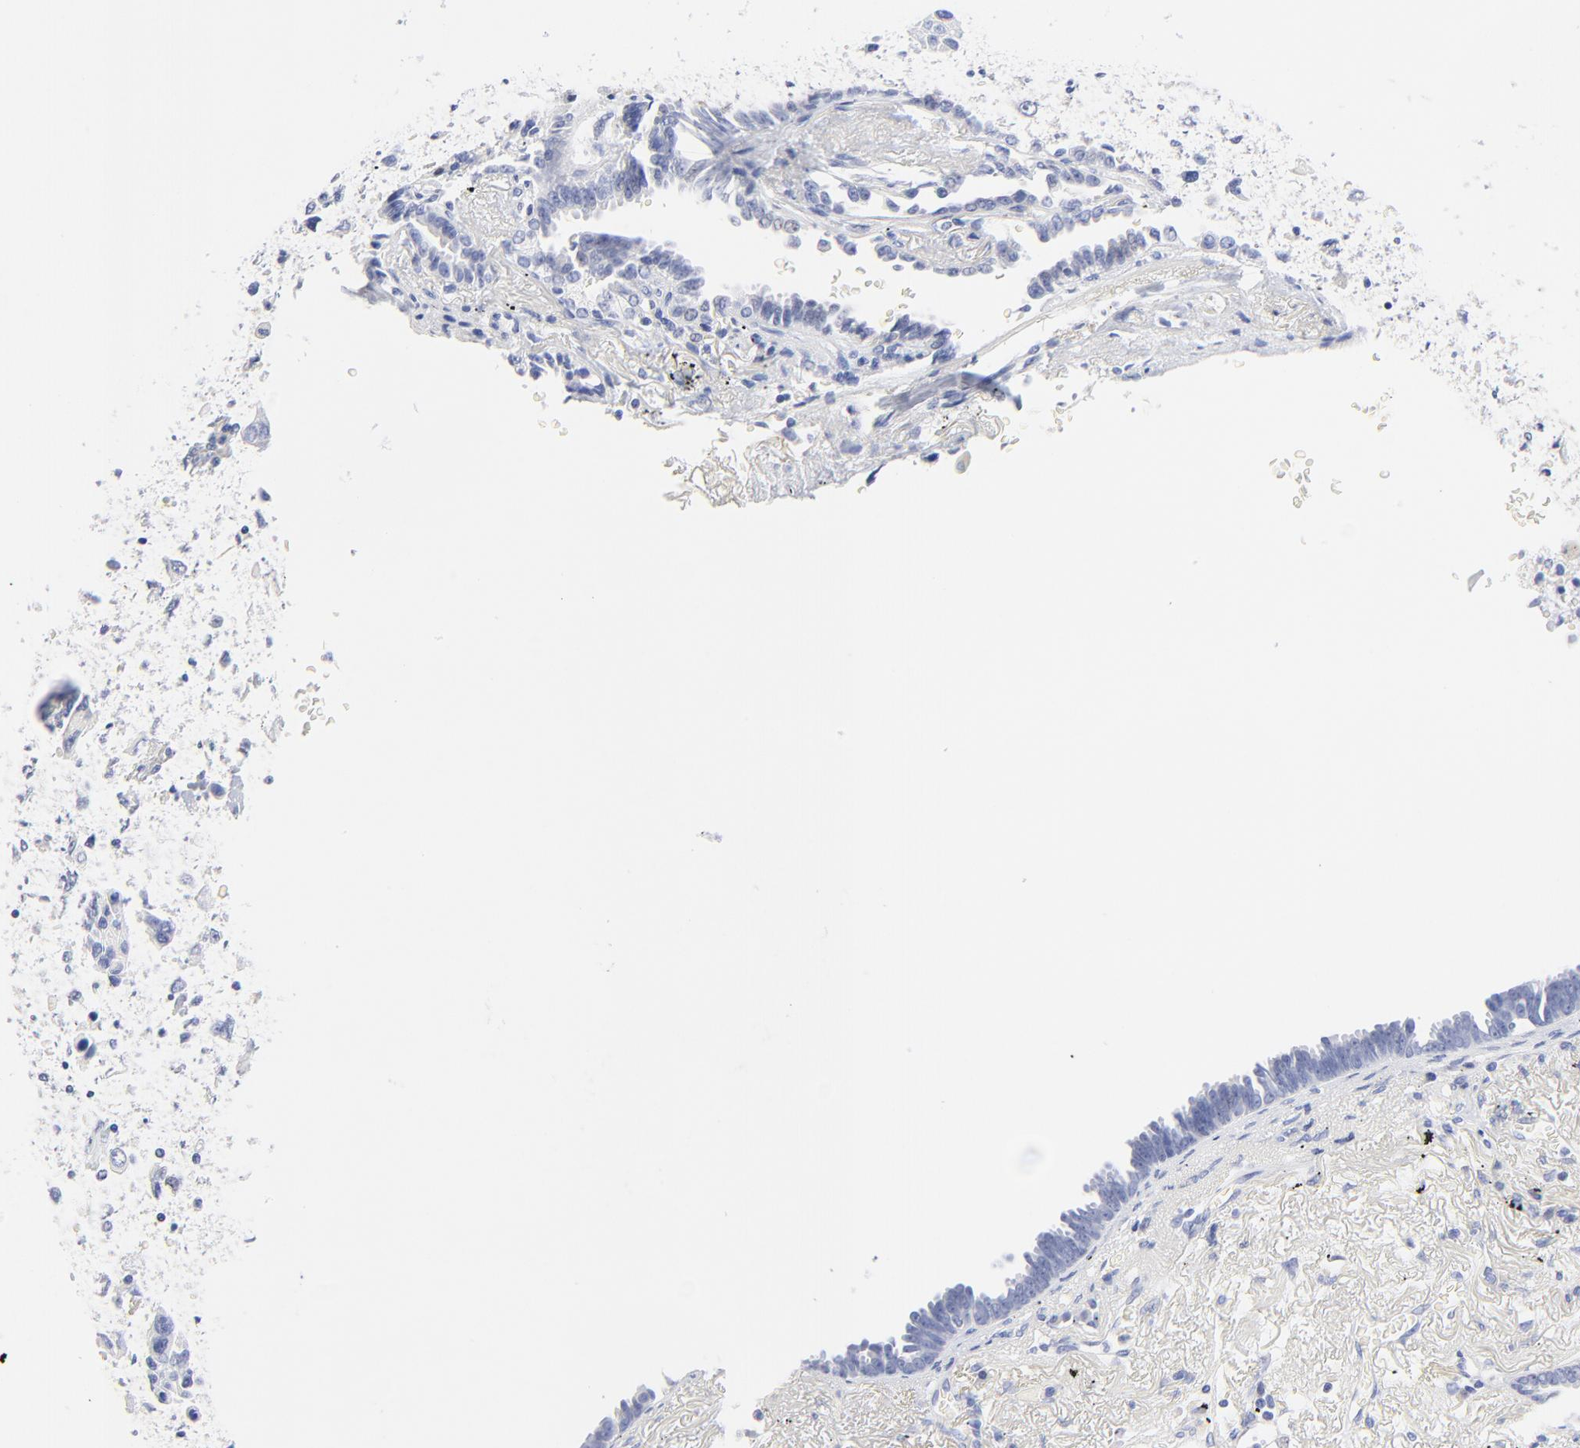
{"staining": {"intensity": "negative", "quantity": "none", "location": "none"}, "tissue": "lung cancer", "cell_type": "Tumor cells", "image_type": "cancer", "snomed": [{"axis": "morphology", "description": "Adenocarcinoma, NOS"}, {"axis": "topography", "description": "Lung"}], "caption": "Immunohistochemistry (IHC) of adenocarcinoma (lung) exhibits no positivity in tumor cells.", "gene": "SULT4A1", "patient": {"sex": "female", "age": 64}}